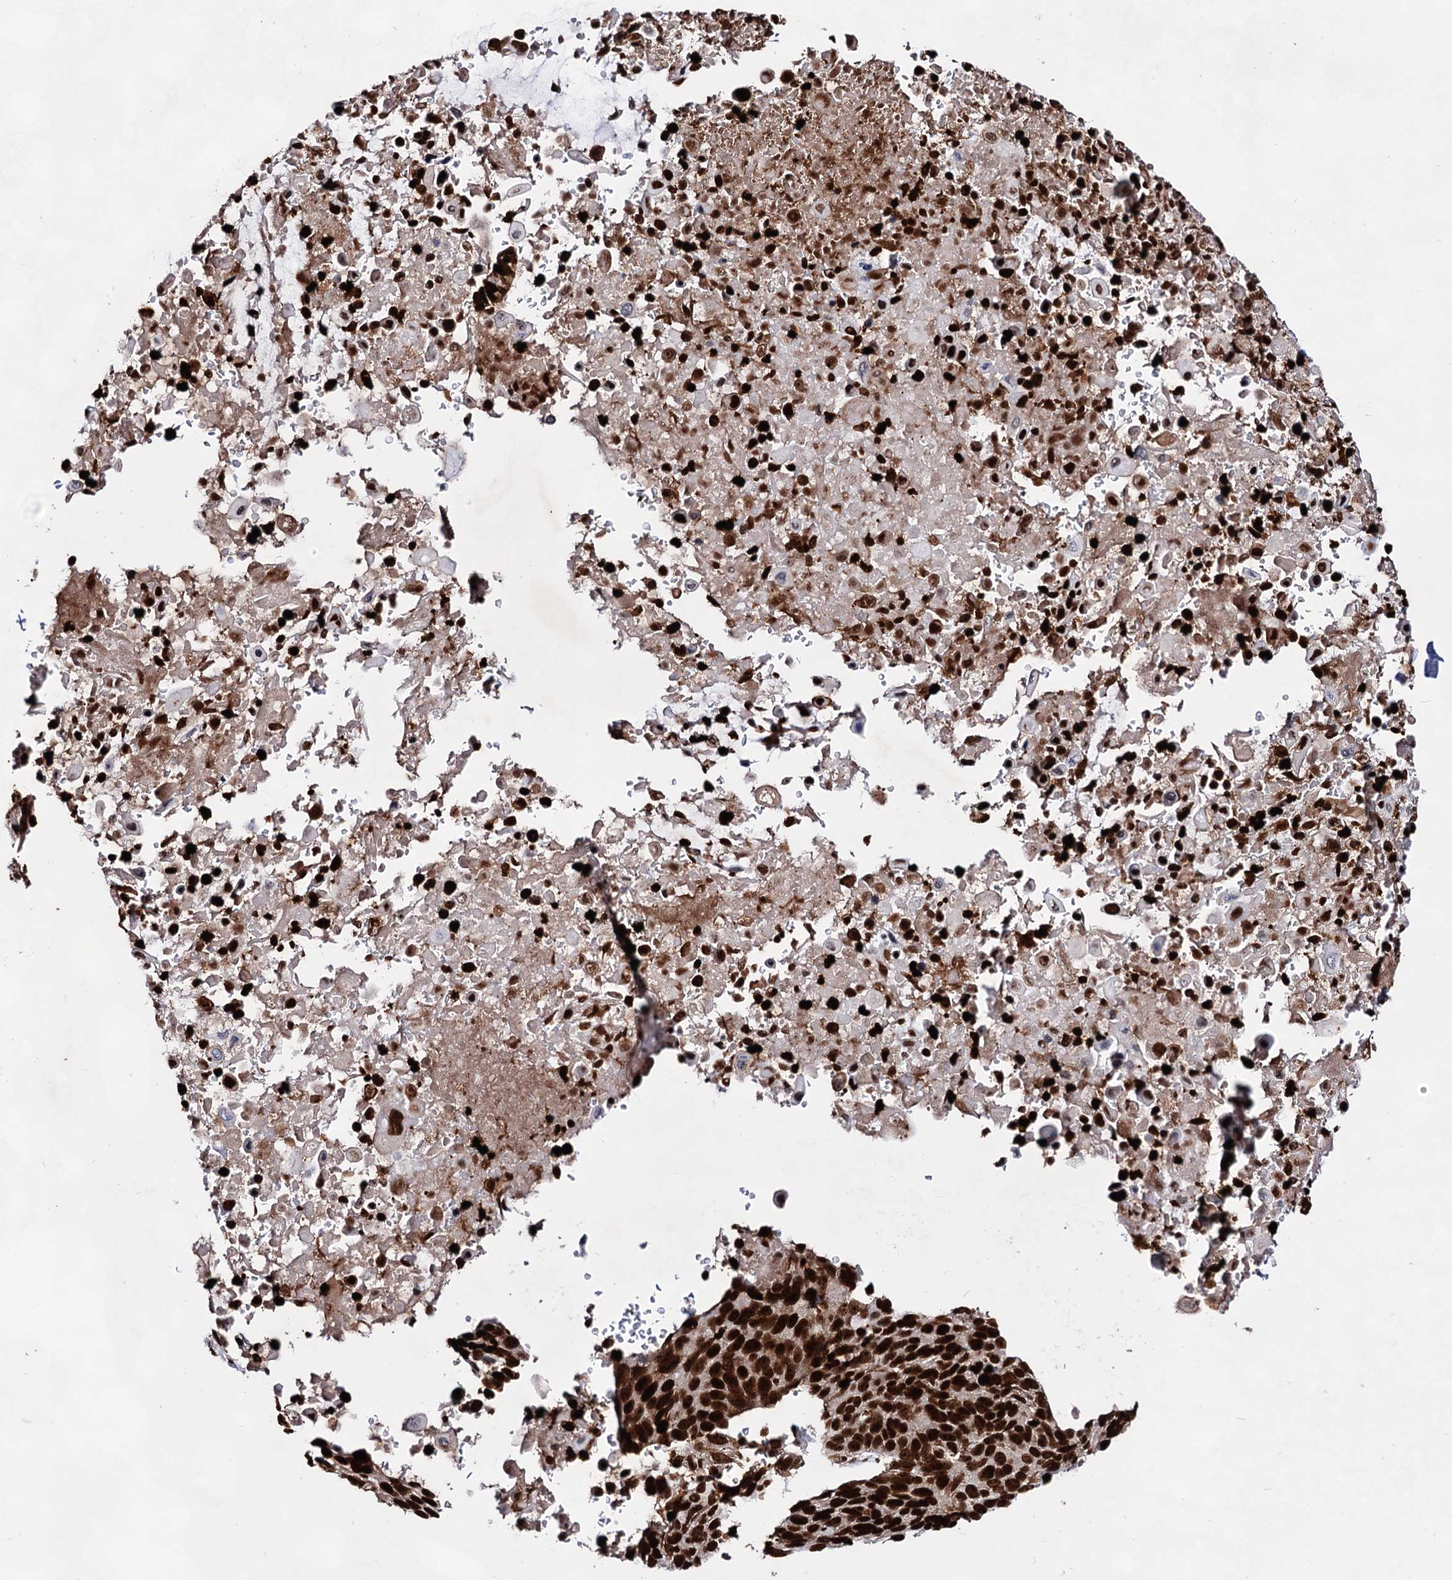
{"staining": {"intensity": "strong", "quantity": ">75%", "location": "nuclear"}, "tissue": "lung cancer", "cell_type": "Tumor cells", "image_type": "cancer", "snomed": [{"axis": "morphology", "description": "Squamous cell carcinoma, NOS"}, {"axis": "topography", "description": "Lung"}], "caption": "Immunohistochemical staining of human lung squamous cell carcinoma demonstrates high levels of strong nuclear protein expression in about >75% of tumor cells. Immunohistochemistry (ihc) stains the protein in brown and the nuclei are stained blue.", "gene": "HMGB2", "patient": {"sex": "male", "age": 66}}